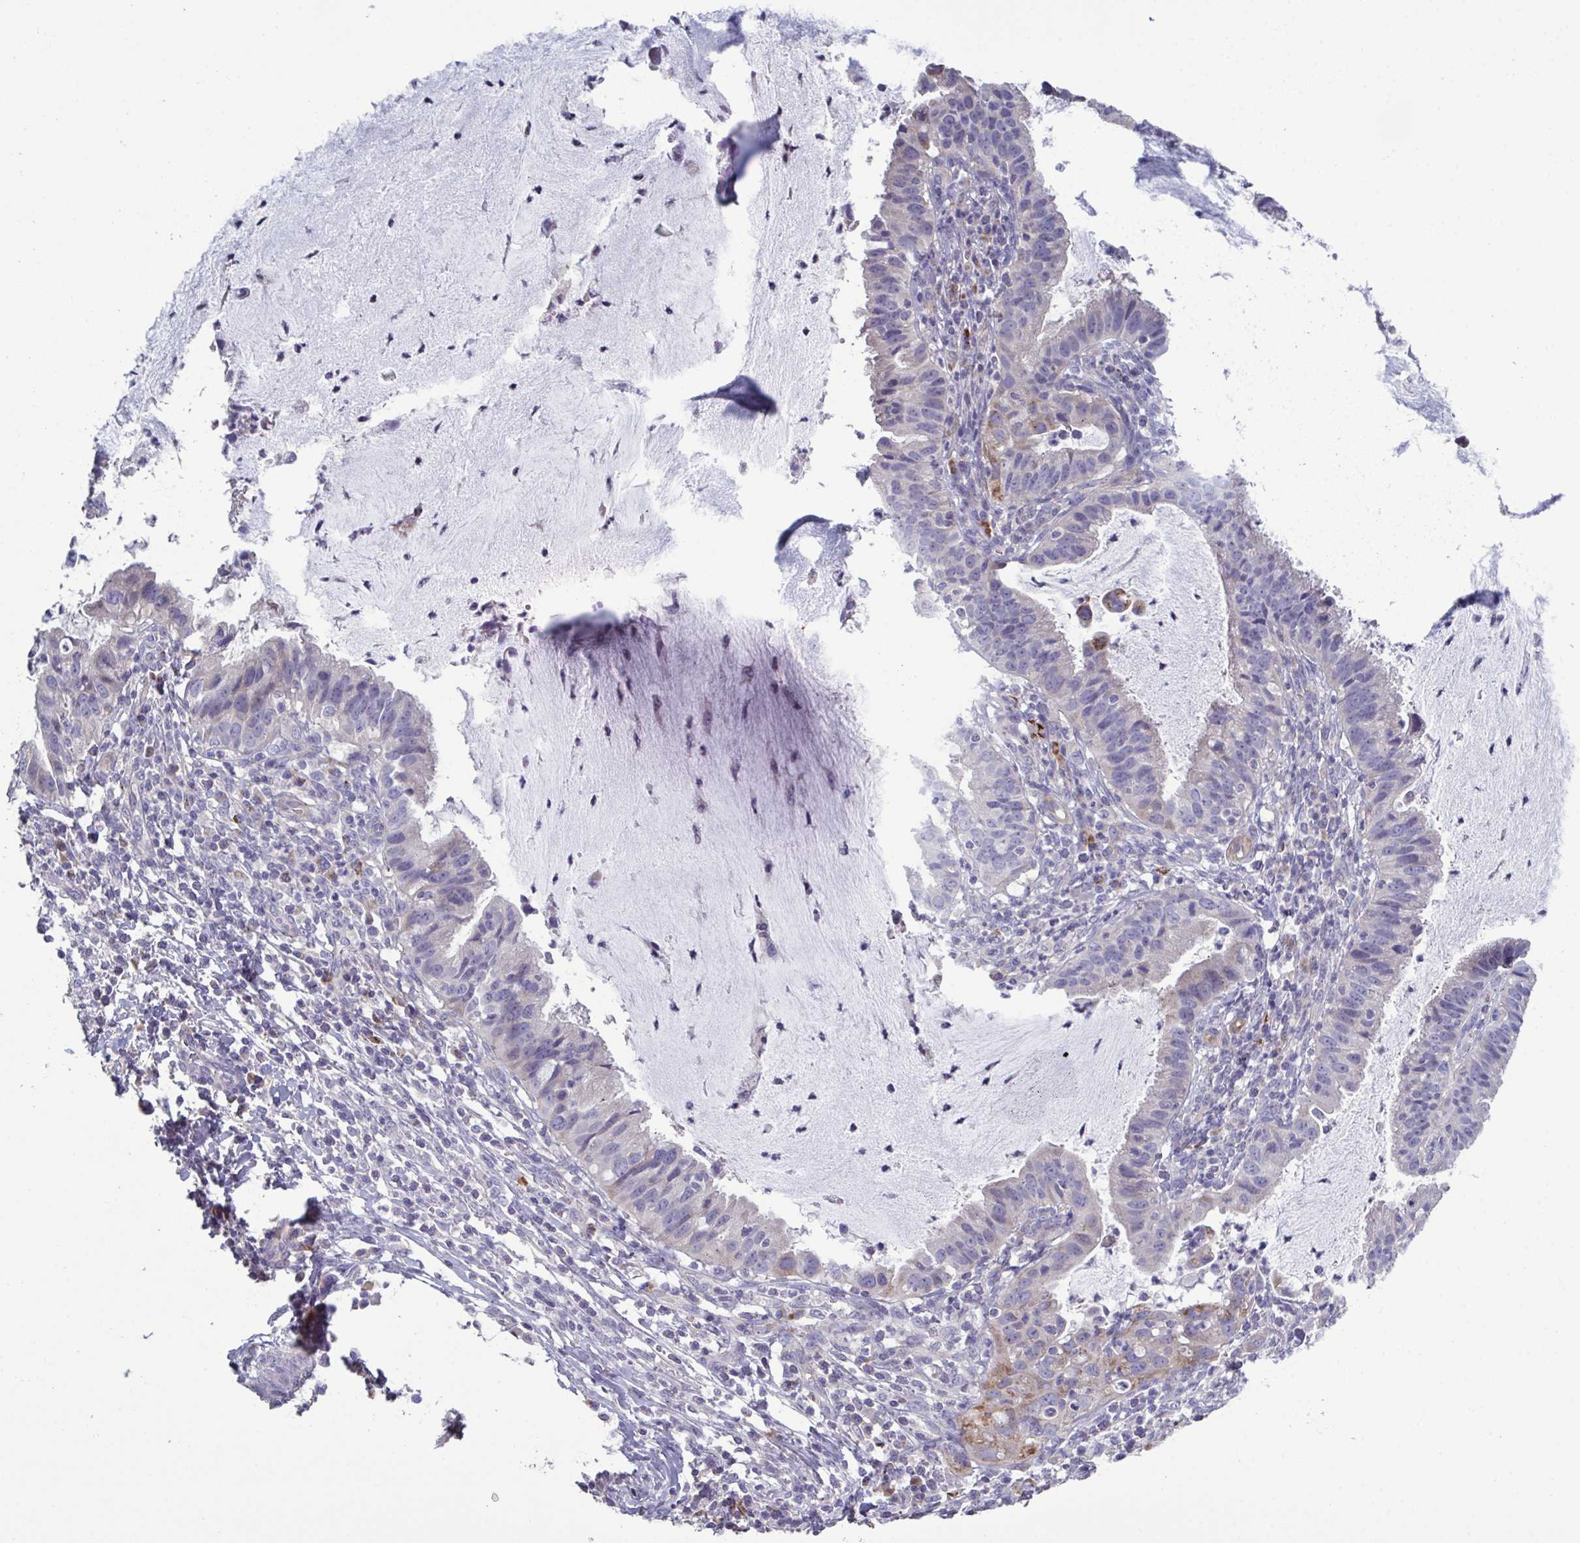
{"staining": {"intensity": "negative", "quantity": "none", "location": "none"}, "tissue": "cervical cancer", "cell_type": "Tumor cells", "image_type": "cancer", "snomed": [{"axis": "morphology", "description": "Adenocarcinoma, NOS"}, {"axis": "topography", "description": "Cervix"}], "caption": "An immunohistochemistry (IHC) photomicrograph of cervical cancer (adenocarcinoma) is shown. There is no staining in tumor cells of cervical cancer (adenocarcinoma).", "gene": "GLDC", "patient": {"sex": "female", "age": 34}}